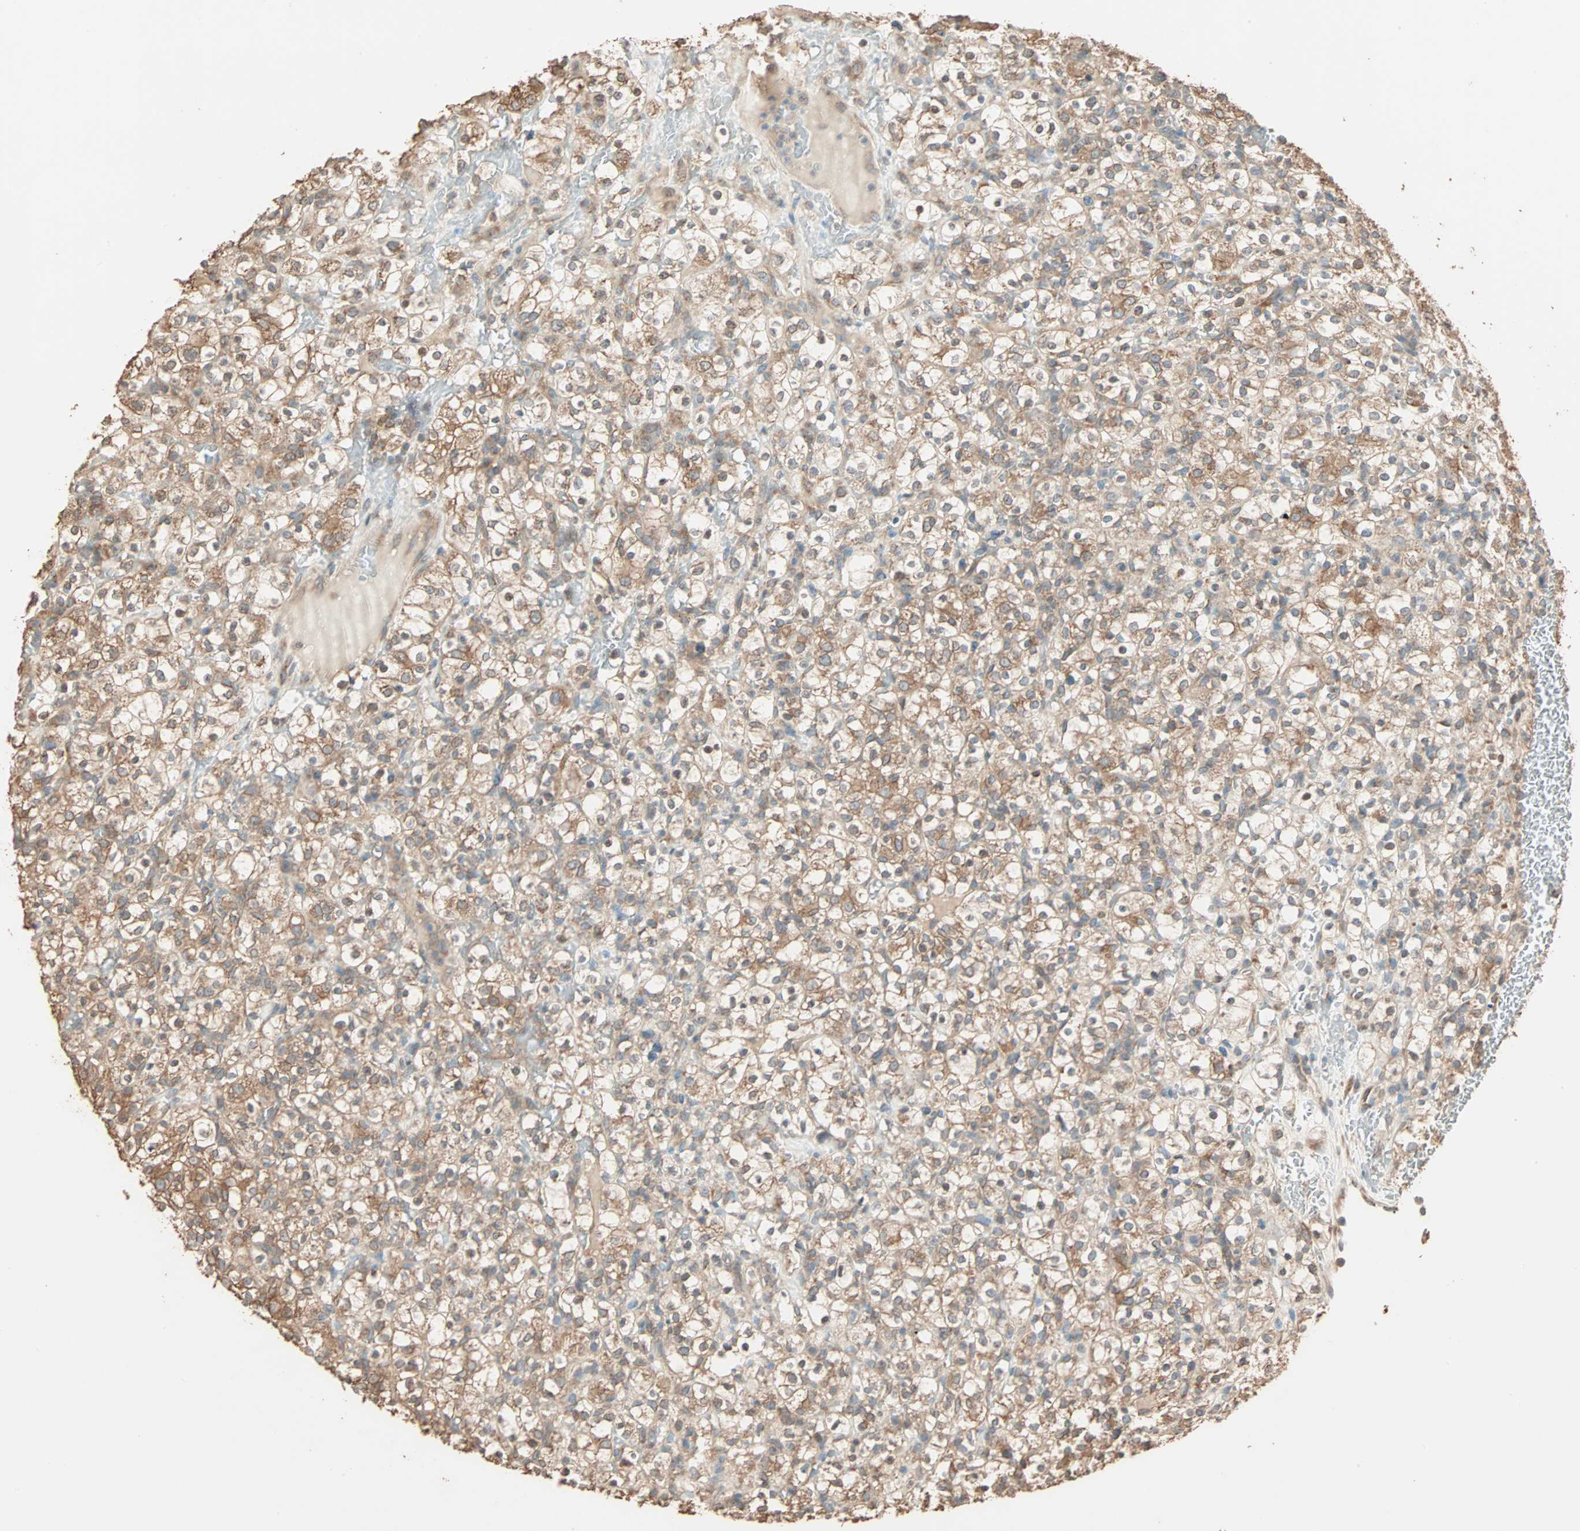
{"staining": {"intensity": "moderate", "quantity": ">75%", "location": "cytoplasmic/membranous"}, "tissue": "renal cancer", "cell_type": "Tumor cells", "image_type": "cancer", "snomed": [{"axis": "morphology", "description": "Normal tissue, NOS"}, {"axis": "morphology", "description": "Adenocarcinoma, NOS"}, {"axis": "topography", "description": "Kidney"}], "caption": "A medium amount of moderate cytoplasmic/membranous expression is seen in about >75% of tumor cells in renal adenocarcinoma tissue. (IHC, brightfield microscopy, high magnification).", "gene": "EIF4G2", "patient": {"sex": "female", "age": 72}}